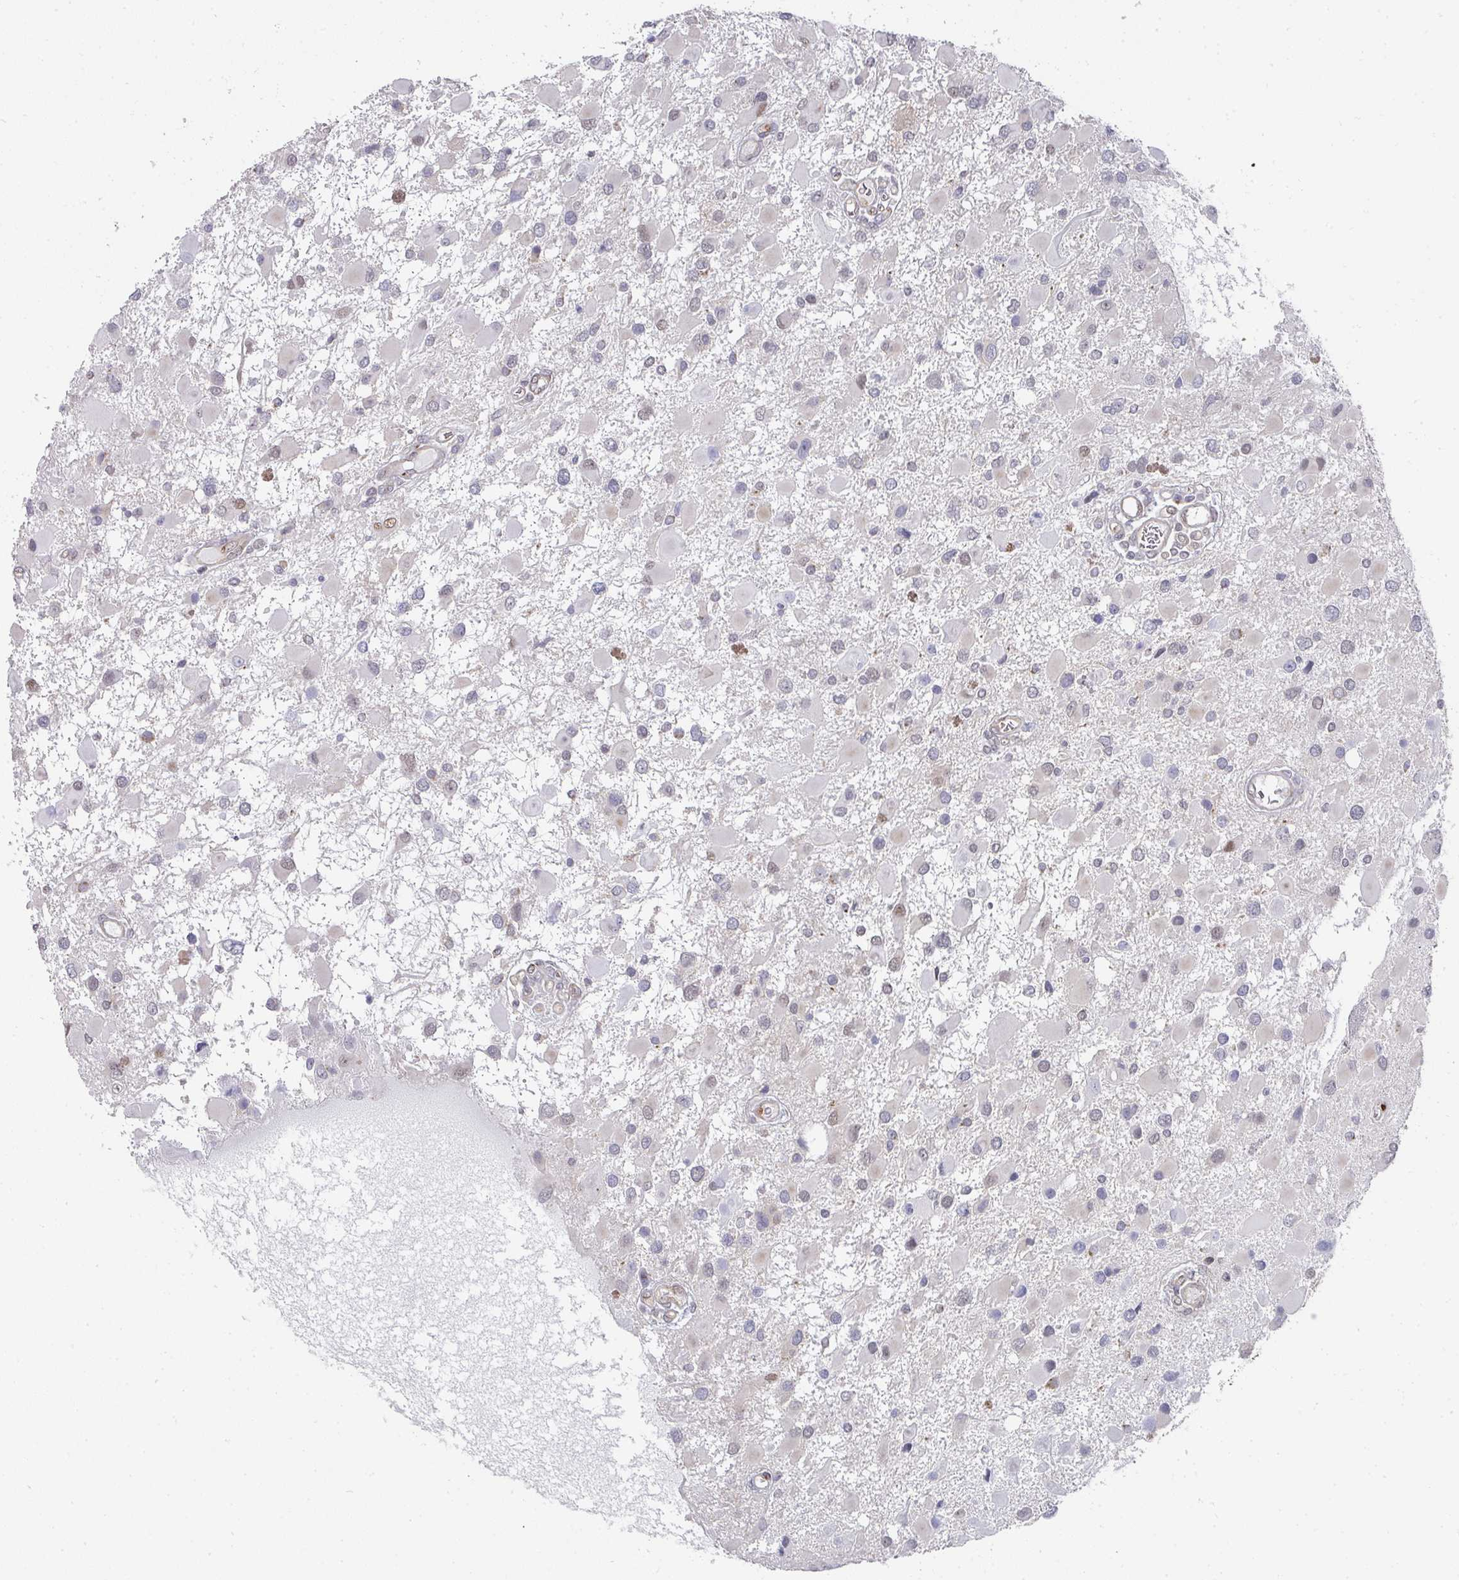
{"staining": {"intensity": "moderate", "quantity": "<25%", "location": "nuclear"}, "tissue": "glioma", "cell_type": "Tumor cells", "image_type": "cancer", "snomed": [{"axis": "morphology", "description": "Glioma, malignant, High grade"}, {"axis": "topography", "description": "Brain"}], "caption": "The histopathology image exhibits immunohistochemical staining of glioma. There is moderate nuclear expression is identified in about <25% of tumor cells.", "gene": "C18orf25", "patient": {"sex": "male", "age": 53}}